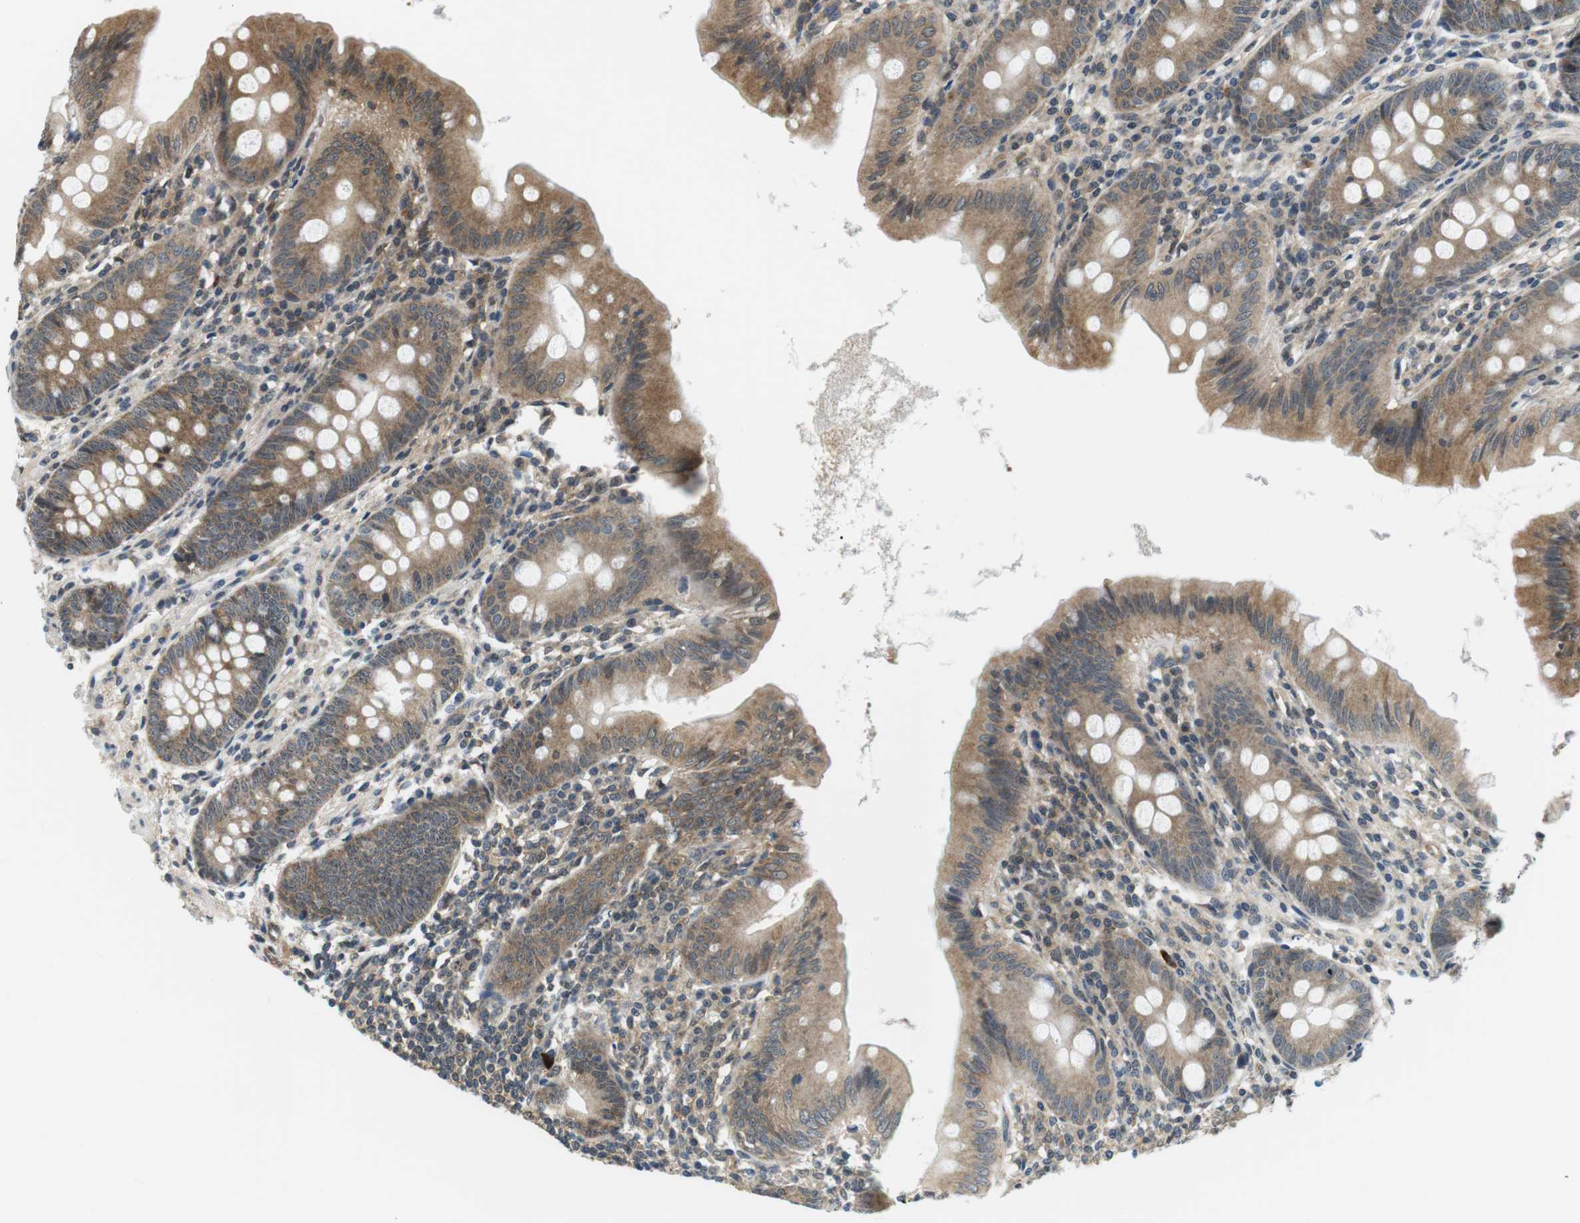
{"staining": {"intensity": "moderate", "quantity": ">75%", "location": "cytoplasmic/membranous"}, "tissue": "appendix", "cell_type": "Glandular cells", "image_type": "normal", "snomed": [{"axis": "morphology", "description": "Normal tissue, NOS"}, {"axis": "topography", "description": "Appendix"}], "caption": "The micrograph displays a brown stain indicating the presence of a protein in the cytoplasmic/membranous of glandular cells in appendix. (Brightfield microscopy of DAB IHC at high magnification).", "gene": "CSNK2B", "patient": {"sex": "male", "age": 56}}